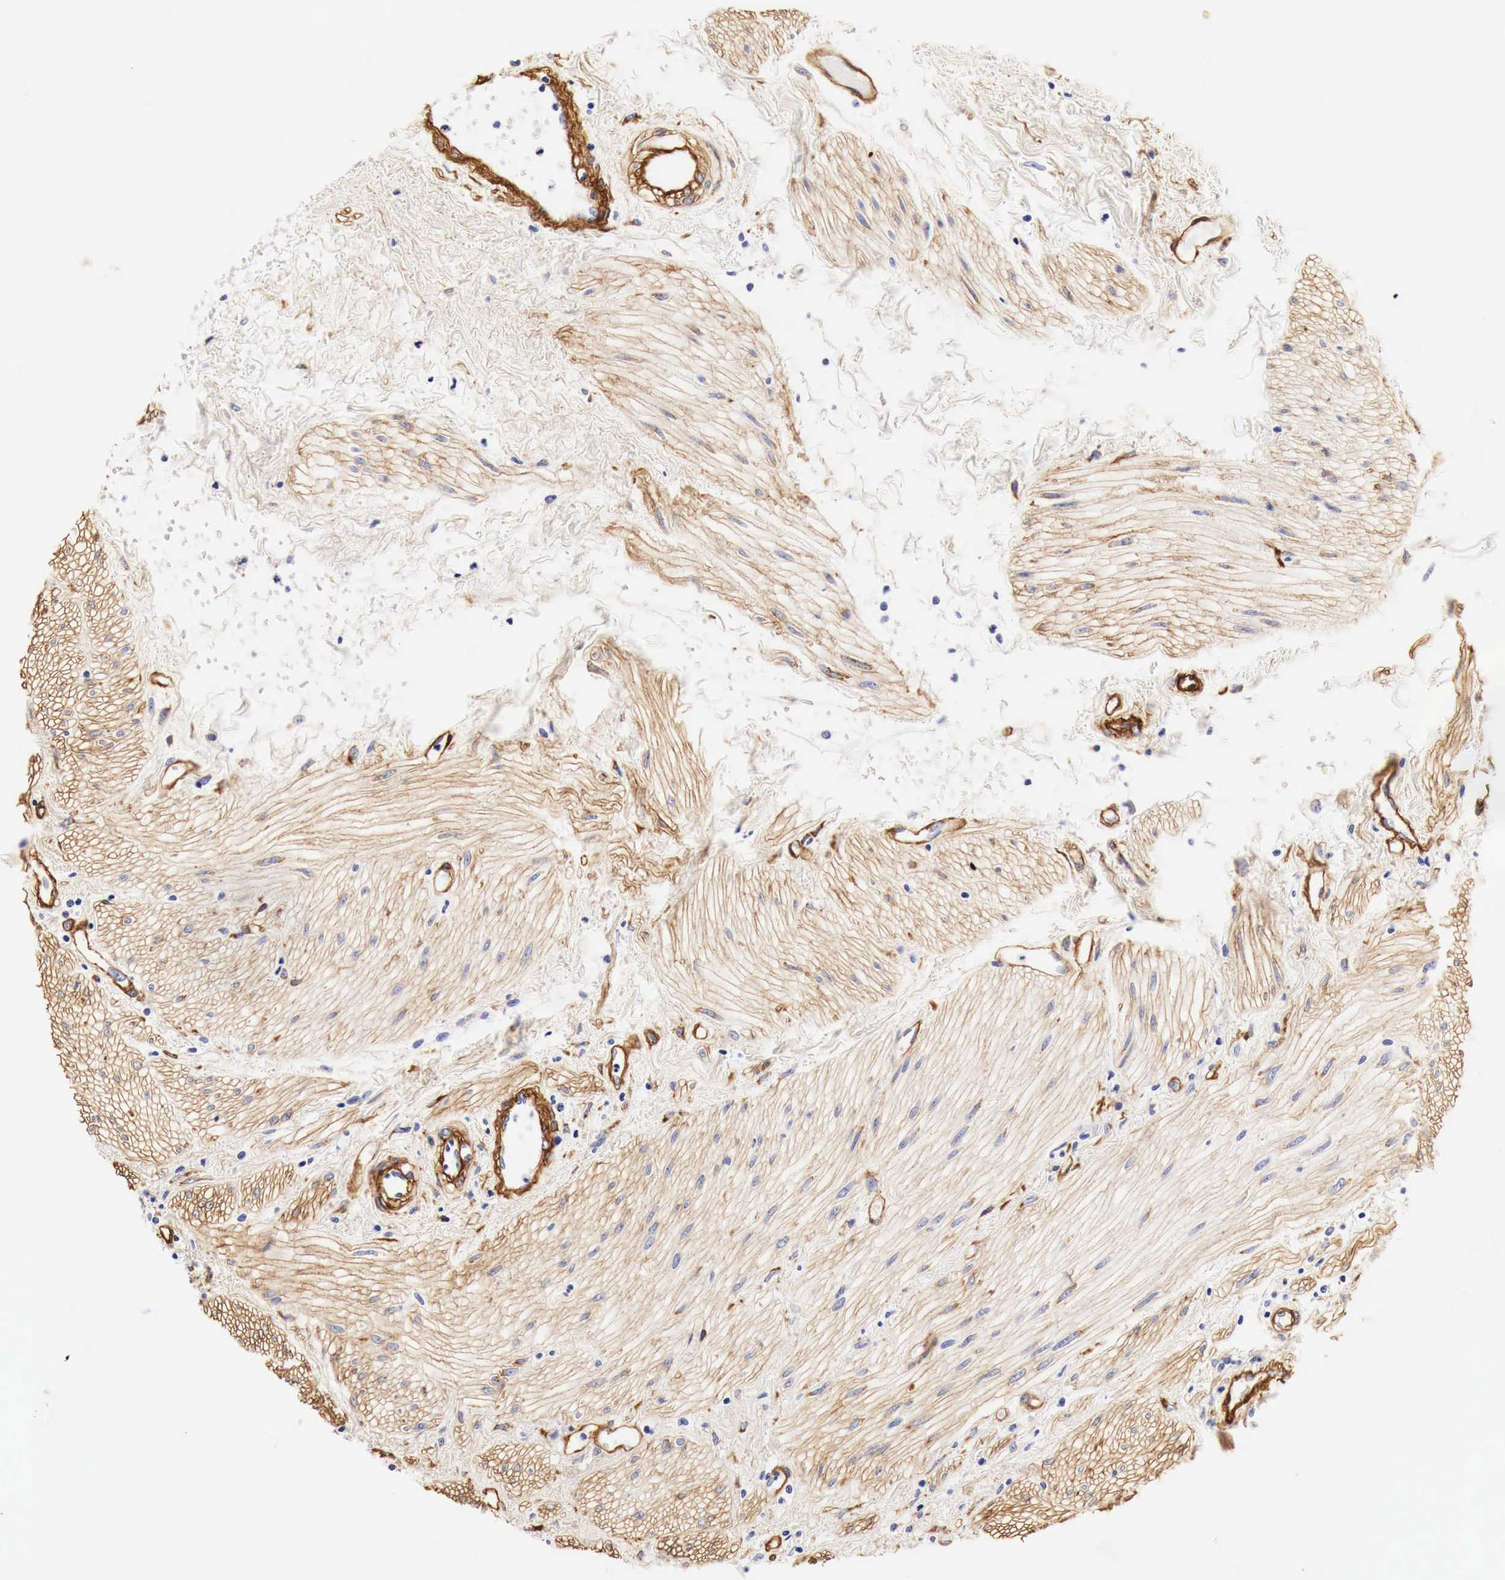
{"staining": {"intensity": "moderate", "quantity": ">75%", "location": "cytoplasmic/membranous"}, "tissue": "urinary bladder", "cell_type": "Urothelial cells", "image_type": "normal", "snomed": [{"axis": "morphology", "description": "Normal tissue, NOS"}, {"axis": "topography", "description": "Urinary bladder"}], "caption": "Protein staining by IHC reveals moderate cytoplasmic/membranous expression in approximately >75% of urothelial cells in normal urinary bladder. The staining was performed using DAB (3,3'-diaminobenzidine), with brown indicating positive protein expression. Nuclei are stained blue with hematoxylin.", "gene": "LAMB2", "patient": {"sex": "female", "age": 84}}